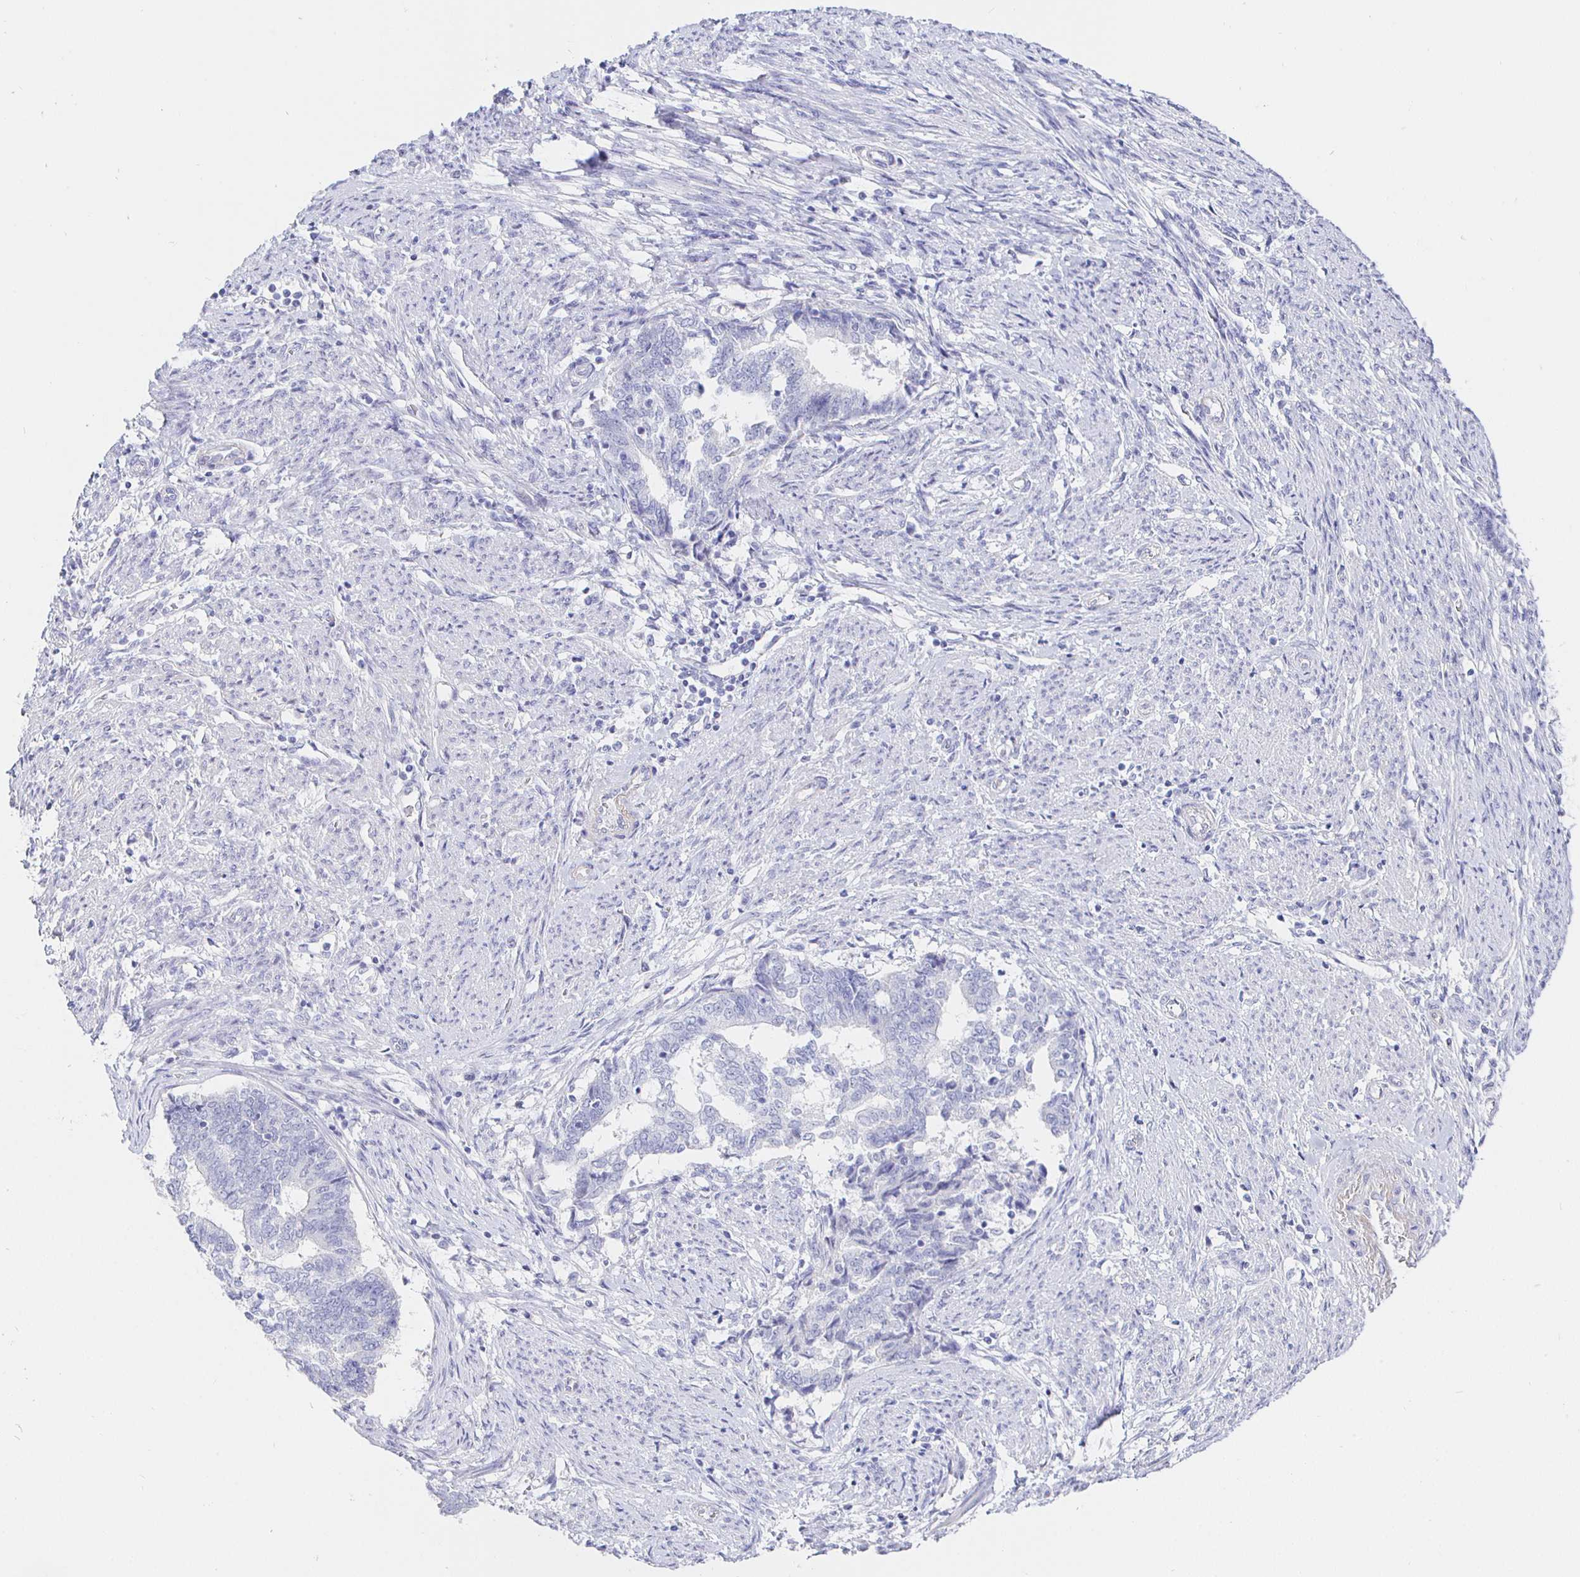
{"staining": {"intensity": "negative", "quantity": "none", "location": "none"}, "tissue": "endometrial cancer", "cell_type": "Tumor cells", "image_type": "cancer", "snomed": [{"axis": "morphology", "description": "Adenocarcinoma, NOS"}, {"axis": "topography", "description": "Endometrium"}], "caption": "Protein analysis of endometrial cancer (adenocarcinoma) shows no significant positivity in tumor cells.", "gene": "CR2", "patient": {"sex": "female", "age": 65}}